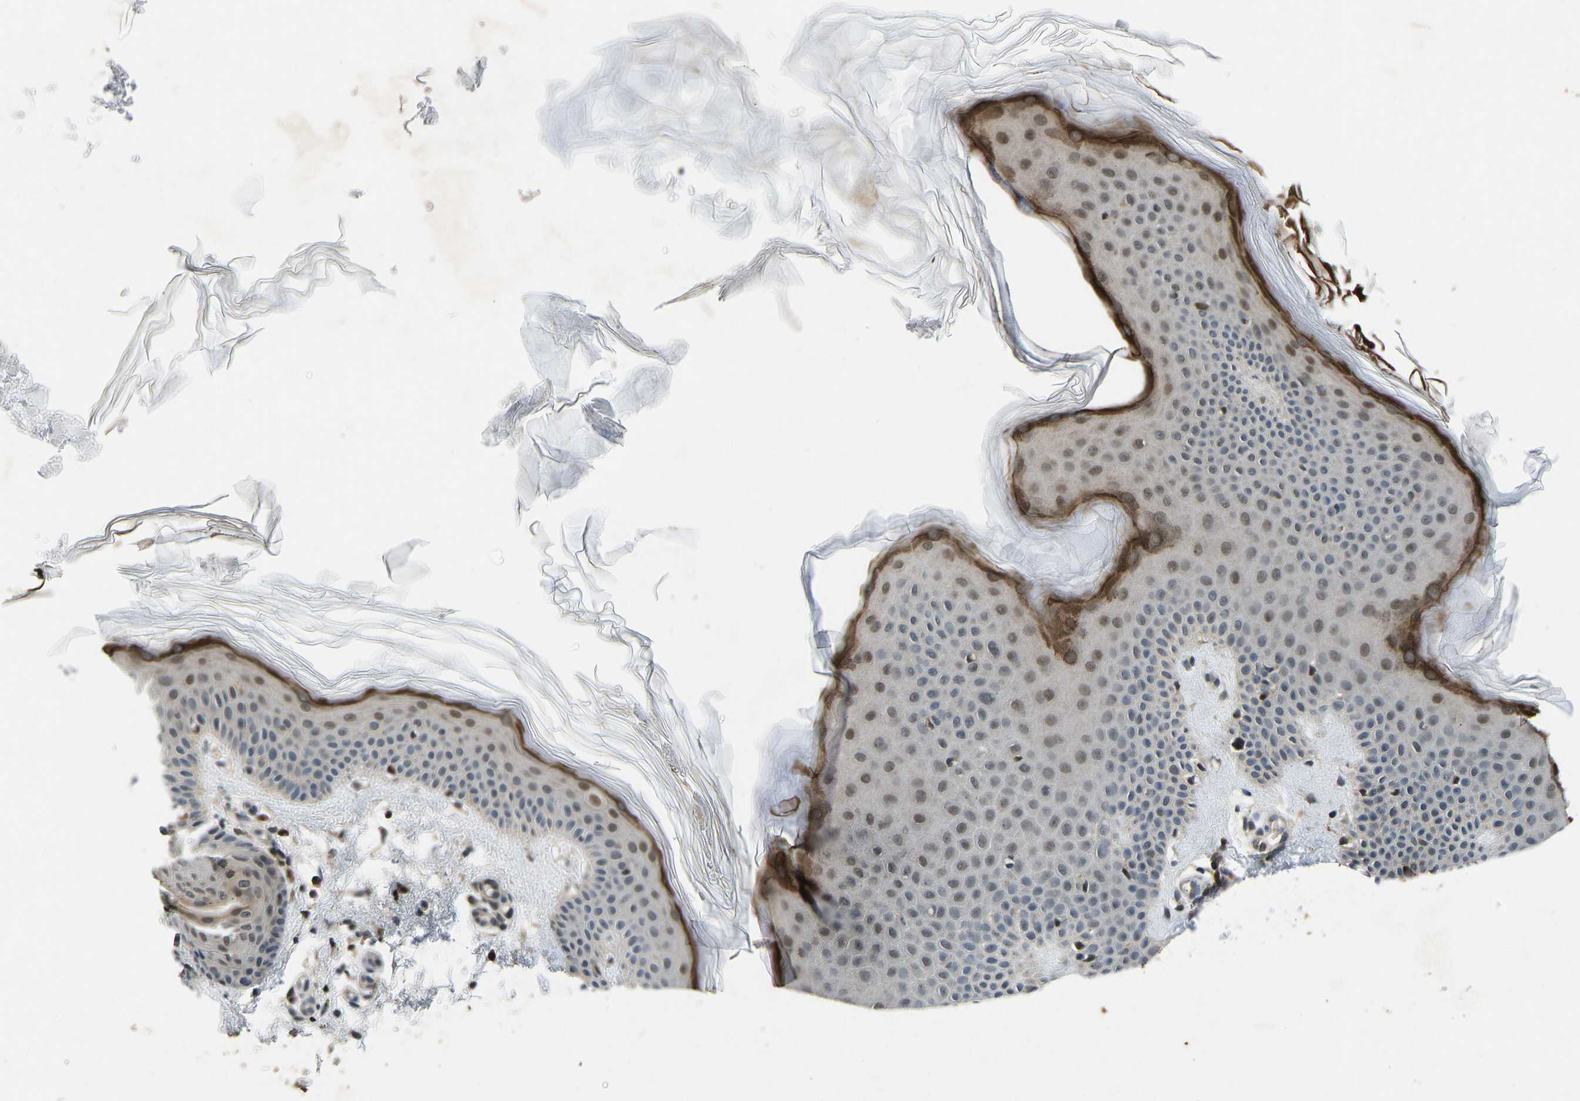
{"staining": {"intensity": "moderate", "quantity": ">75%", "location": "cytoplasmic/membranous,nuclear"}, "tissue": "skin", "cell_type": "Fibroblasts", "image_type": "normal", "snomed": [{"axis": "morphology", "description": "Normal tissue, NOS"}, {"axis": "morphology", "description": "Malignant melanoma, NOS"}, {"axis": "topography", "description": "Skin"}], "caption": "A histopathology image showing moderate cytoplasmic/membranous,nuclear expression in about >75% of fibroblasts in normal skin, as visualized by brown immunohistochemical staining.", "gene": "RLIM", "patient": {"sex": "male", "age": 83}}